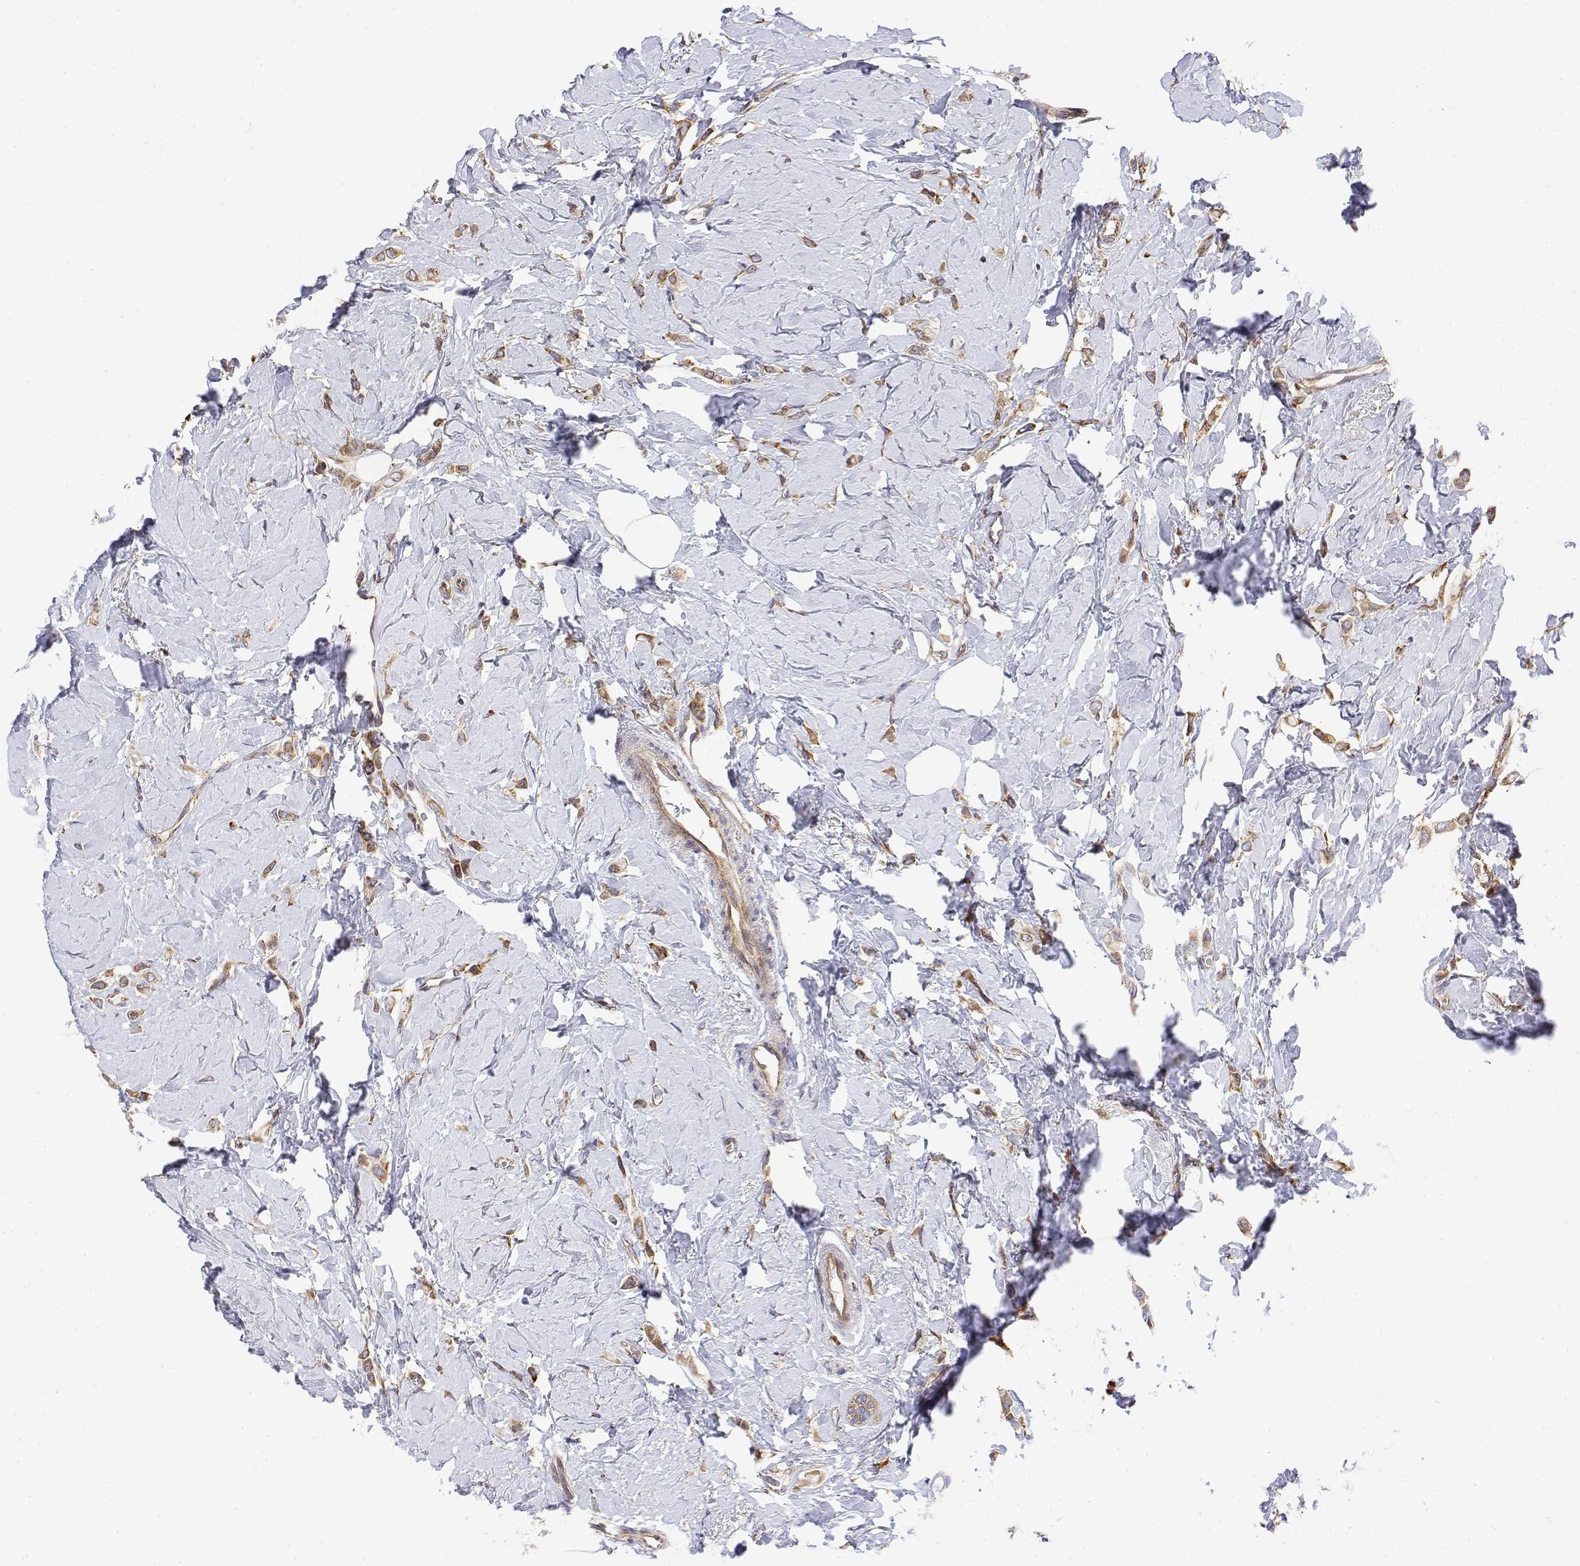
{"staining": {"intensity": "strong", "quantity": ">75%", "location": "cytoplasmic/membranous"}, "tissue": "breast cancer", "cell_type": "Tumor cells", "image_type": "cancer", "snomed": [{"axis": "morphology", "description": "Lobular carcinoma"}, {"axis": "topography", "description": "Breast"}], "caption": "Protein expression analysis of human breast cancer reveals strong cytoplasmic/membranous positivity in approximately >75% of tumor cells. The protein is shown in brown color, while the nuclei are stained blue.", "gene": "EEF1G", "patient": {"sex": "female", "age": 66}}